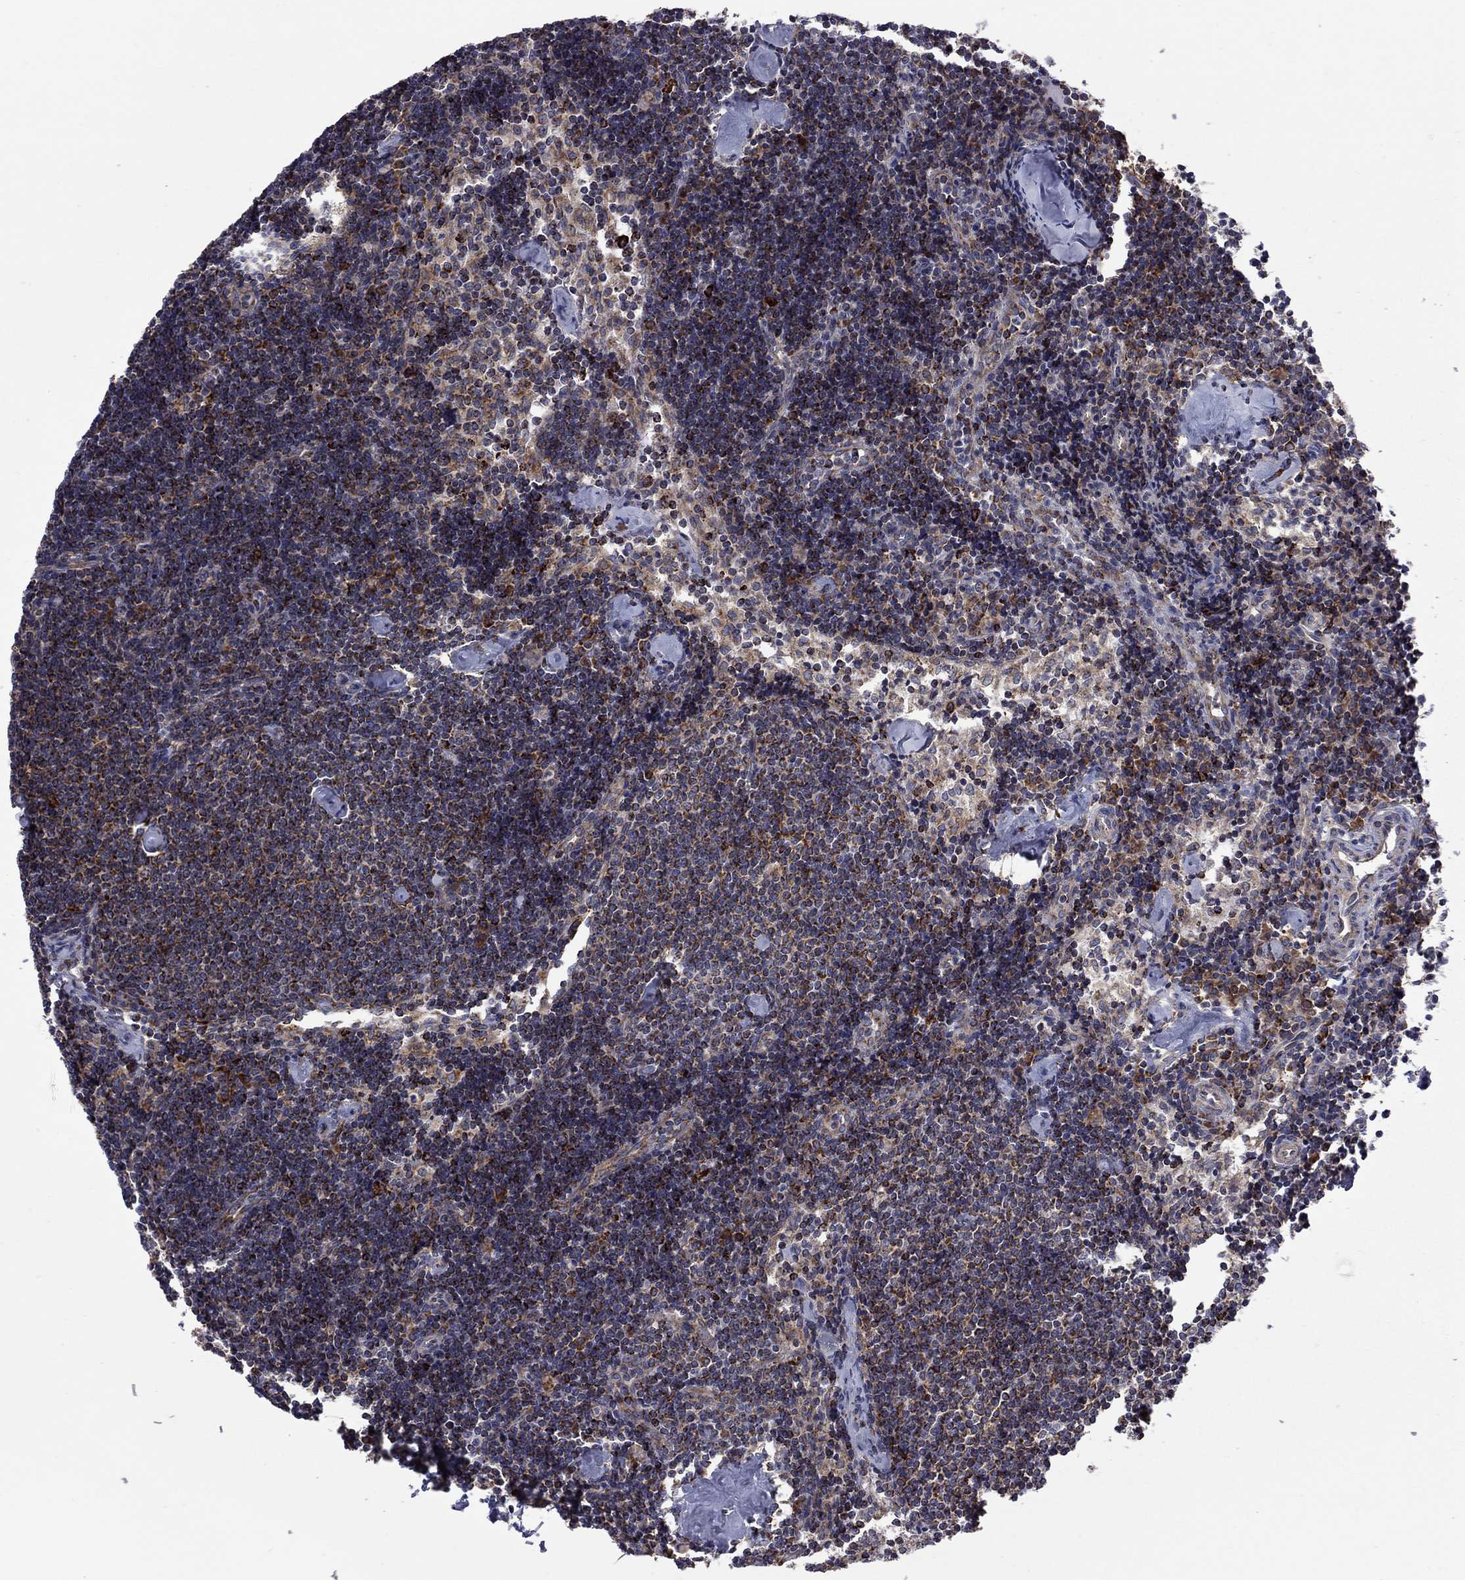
{"staining": {"intensity": "strong", "quantity": "<25%", "location": "cytoplasmic/membranous"}, "tissue": "lymph node", "cell_type": "Germinal center cells", "image_type": "normal", "snomed": [{"axis": "morphology", "description": "Normal tissue, NOS"}, {"axis": "topography", "description": "Lymph node"}], "caption": "DAB immunohistochemical staining of normal human lymph node demonstrates strong cytoplasmic/membranous protein staining in about <25% of germinal center cells.", "gene": "CLPTM1", "patient": {"sex": "female", "age": 42}}